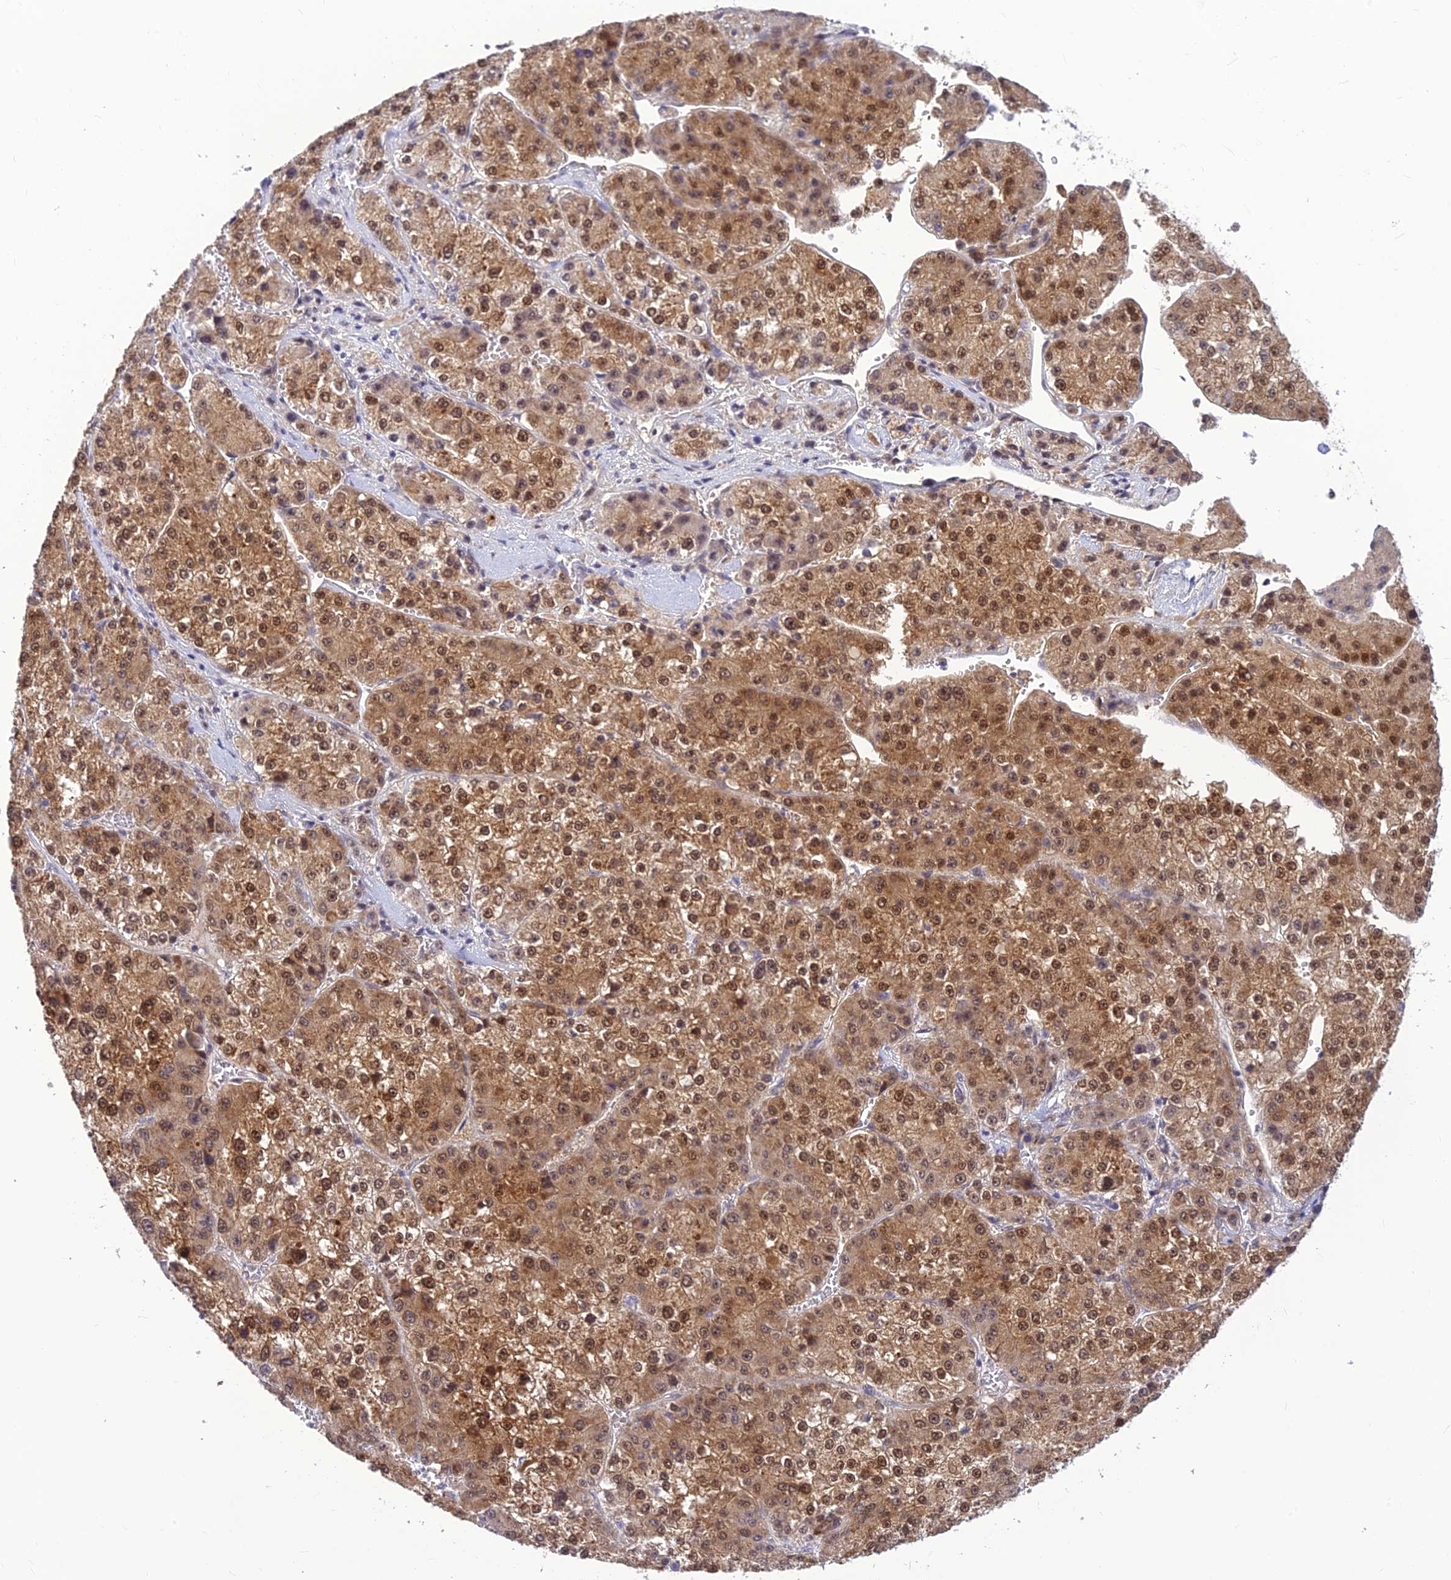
{"staining": {"intensity": "moderate", "quantity": ">75%", "location": "cytoplasmic/membranous,nuclear"}, "tissue": "liver cancer", "cell_type": "Tumor cells", "image_type": "cancer", "snomed": [{"axis": "morphology", "description": "Carcinoma, Hepatocellular, NOS"}, {"axis": "topography", "description": "Liver"}], "caption": "Tumor cells display moderate cytoplasmic/membranous and nuclear staining in approximately >75% of cells in liver cancer (hepatocellular carcinoma).", "gene": "ASPDH", "patient": {"sex": "female", "age": 73}}